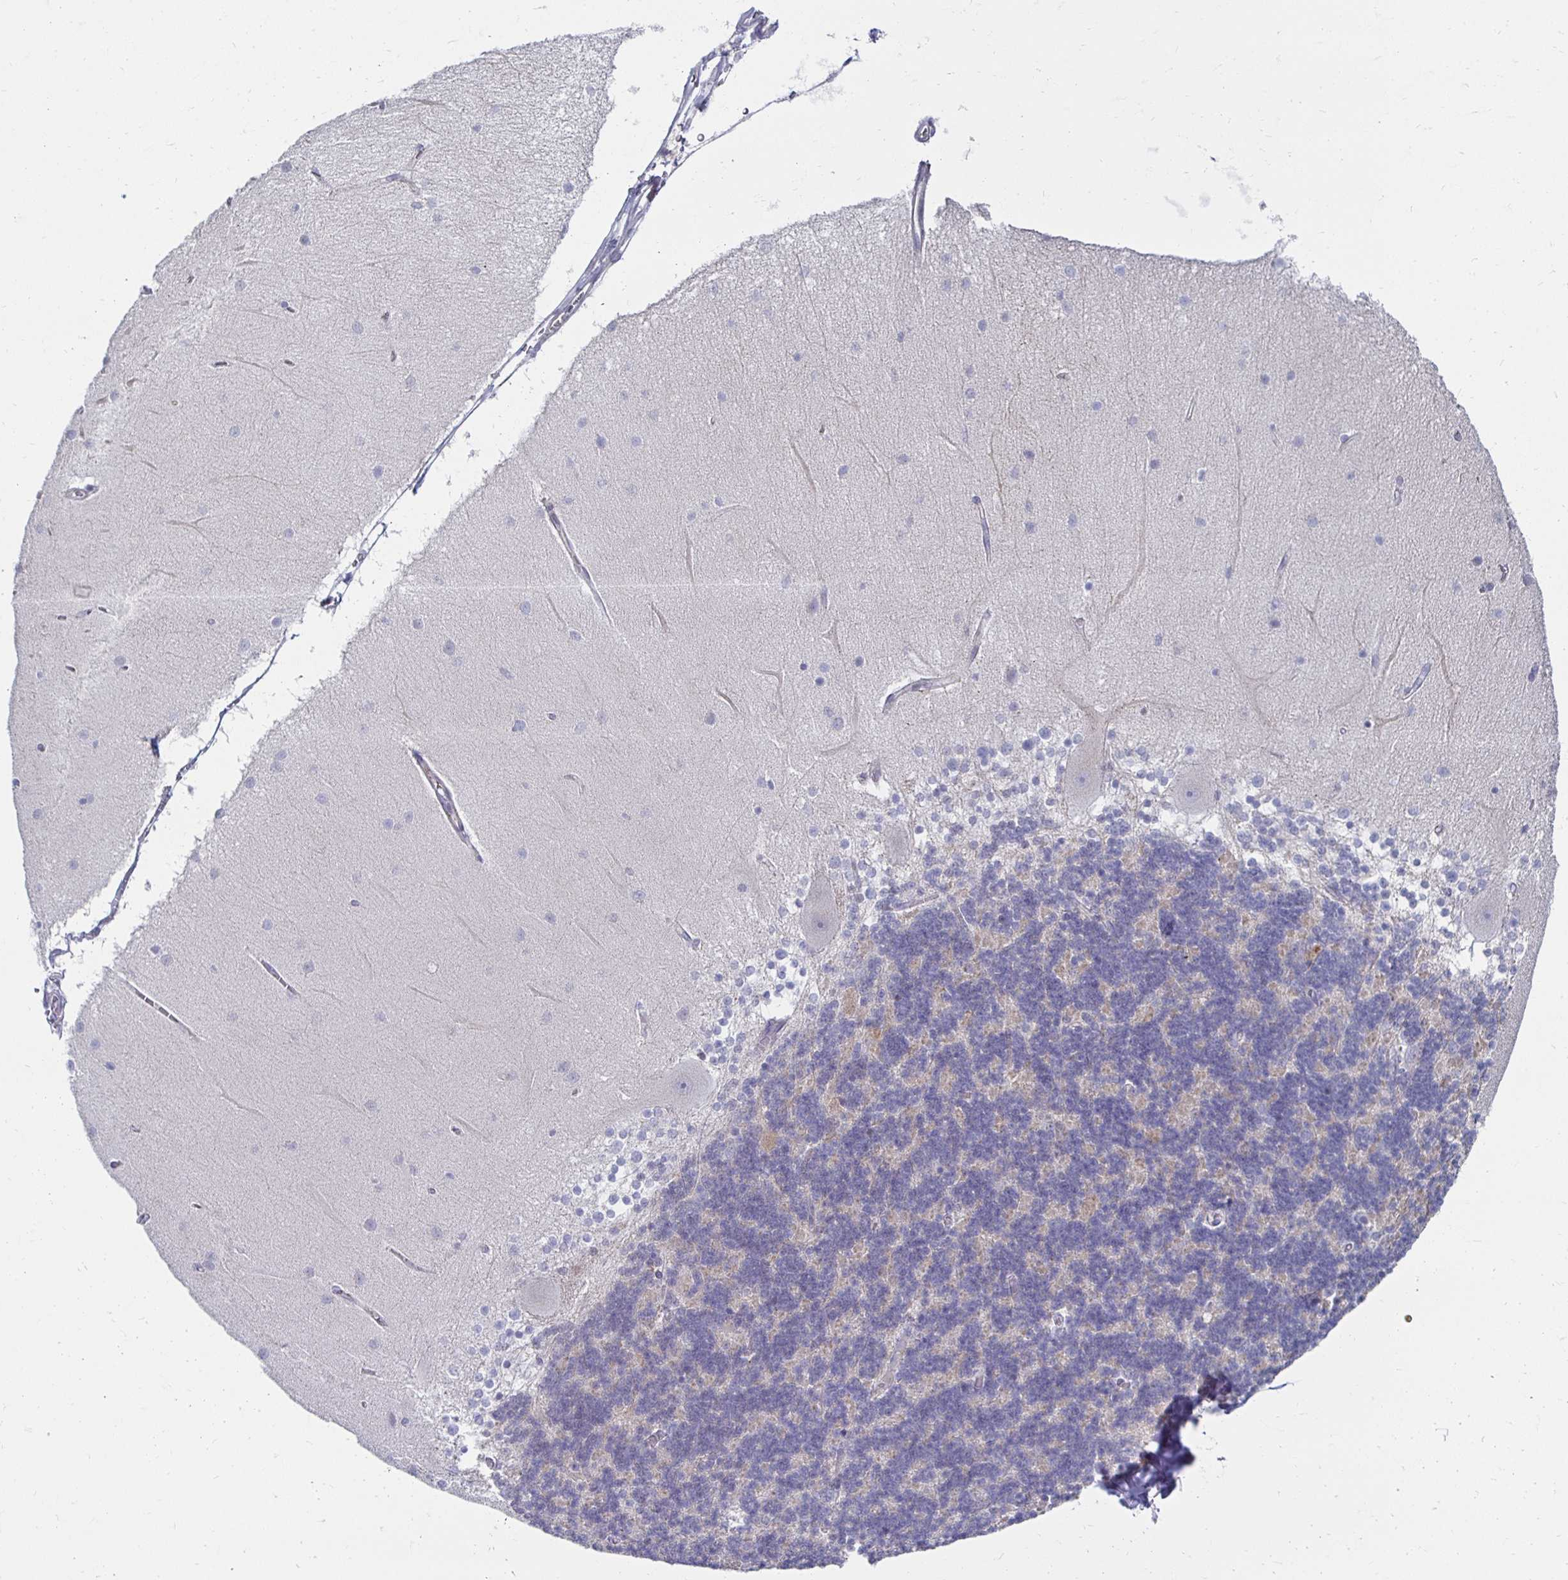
{"staining": {"intensity": "negative", "quantity": "none", "location": "none"}, "tissue": "cerebellum", "cell_type": "Cells in granular layer", "image_type": "normal", "snomed": [{"axis": "morphology", "description": "Normal tissue, NOS"}, {"axis": "topography", "description": "Cerebellum"}], "caption": "DAB immunohistochemical staining of normal cerebellum displays no significant staining in cells in granular layer.", "gene": "NOCT", "patient": {"sex": "female", "age": 54}}